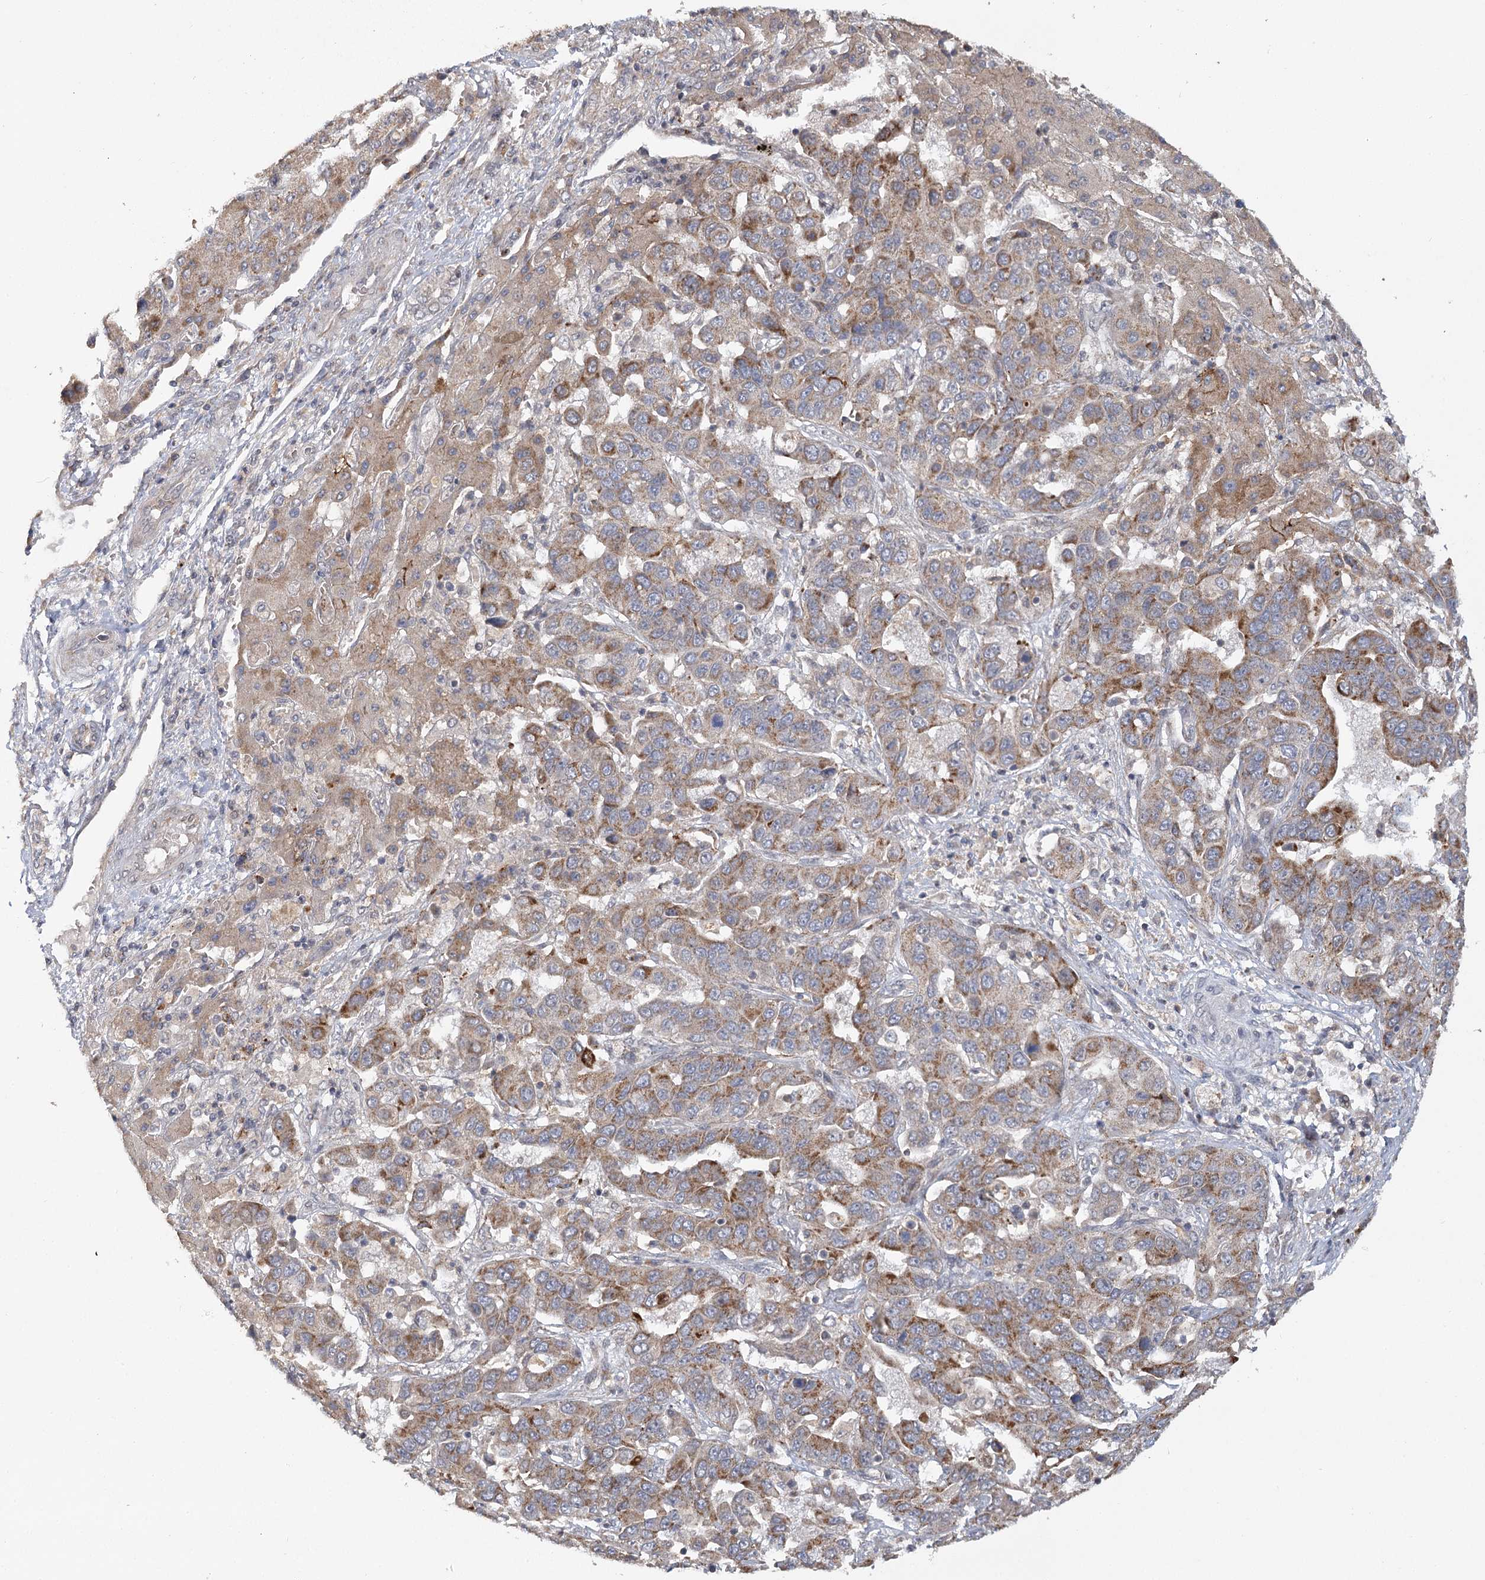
{"staining": {"intensity": "moderate", "quantity": ">75%", "location": "cytoplasmic/membranous"}, "tissue": "liver cancer", "cell_type": "Tumor cells", "image_type": "cancer", "snomed": [{"axis": "morphology", "description": "Cholangiocarcinoma"}, {"axis": "topography", "description": "Liver"}], "caption": "Cholangiocarcinoma (liver) stained with DAB (3,3'-diaminobenzidine) immunohistochemistry (IHC) demonstrates medium levels of moderate cytoplasmic/membranous staining in approximately >75% of tumor cells. The staining was performed using DAB to visualize the protein expression in brown, while the nuclei were stained in blue with hematoxylin (Magnification: 20x).", "gene": "ZNRF3", "patient": {"sex": "female", "age": 52}}